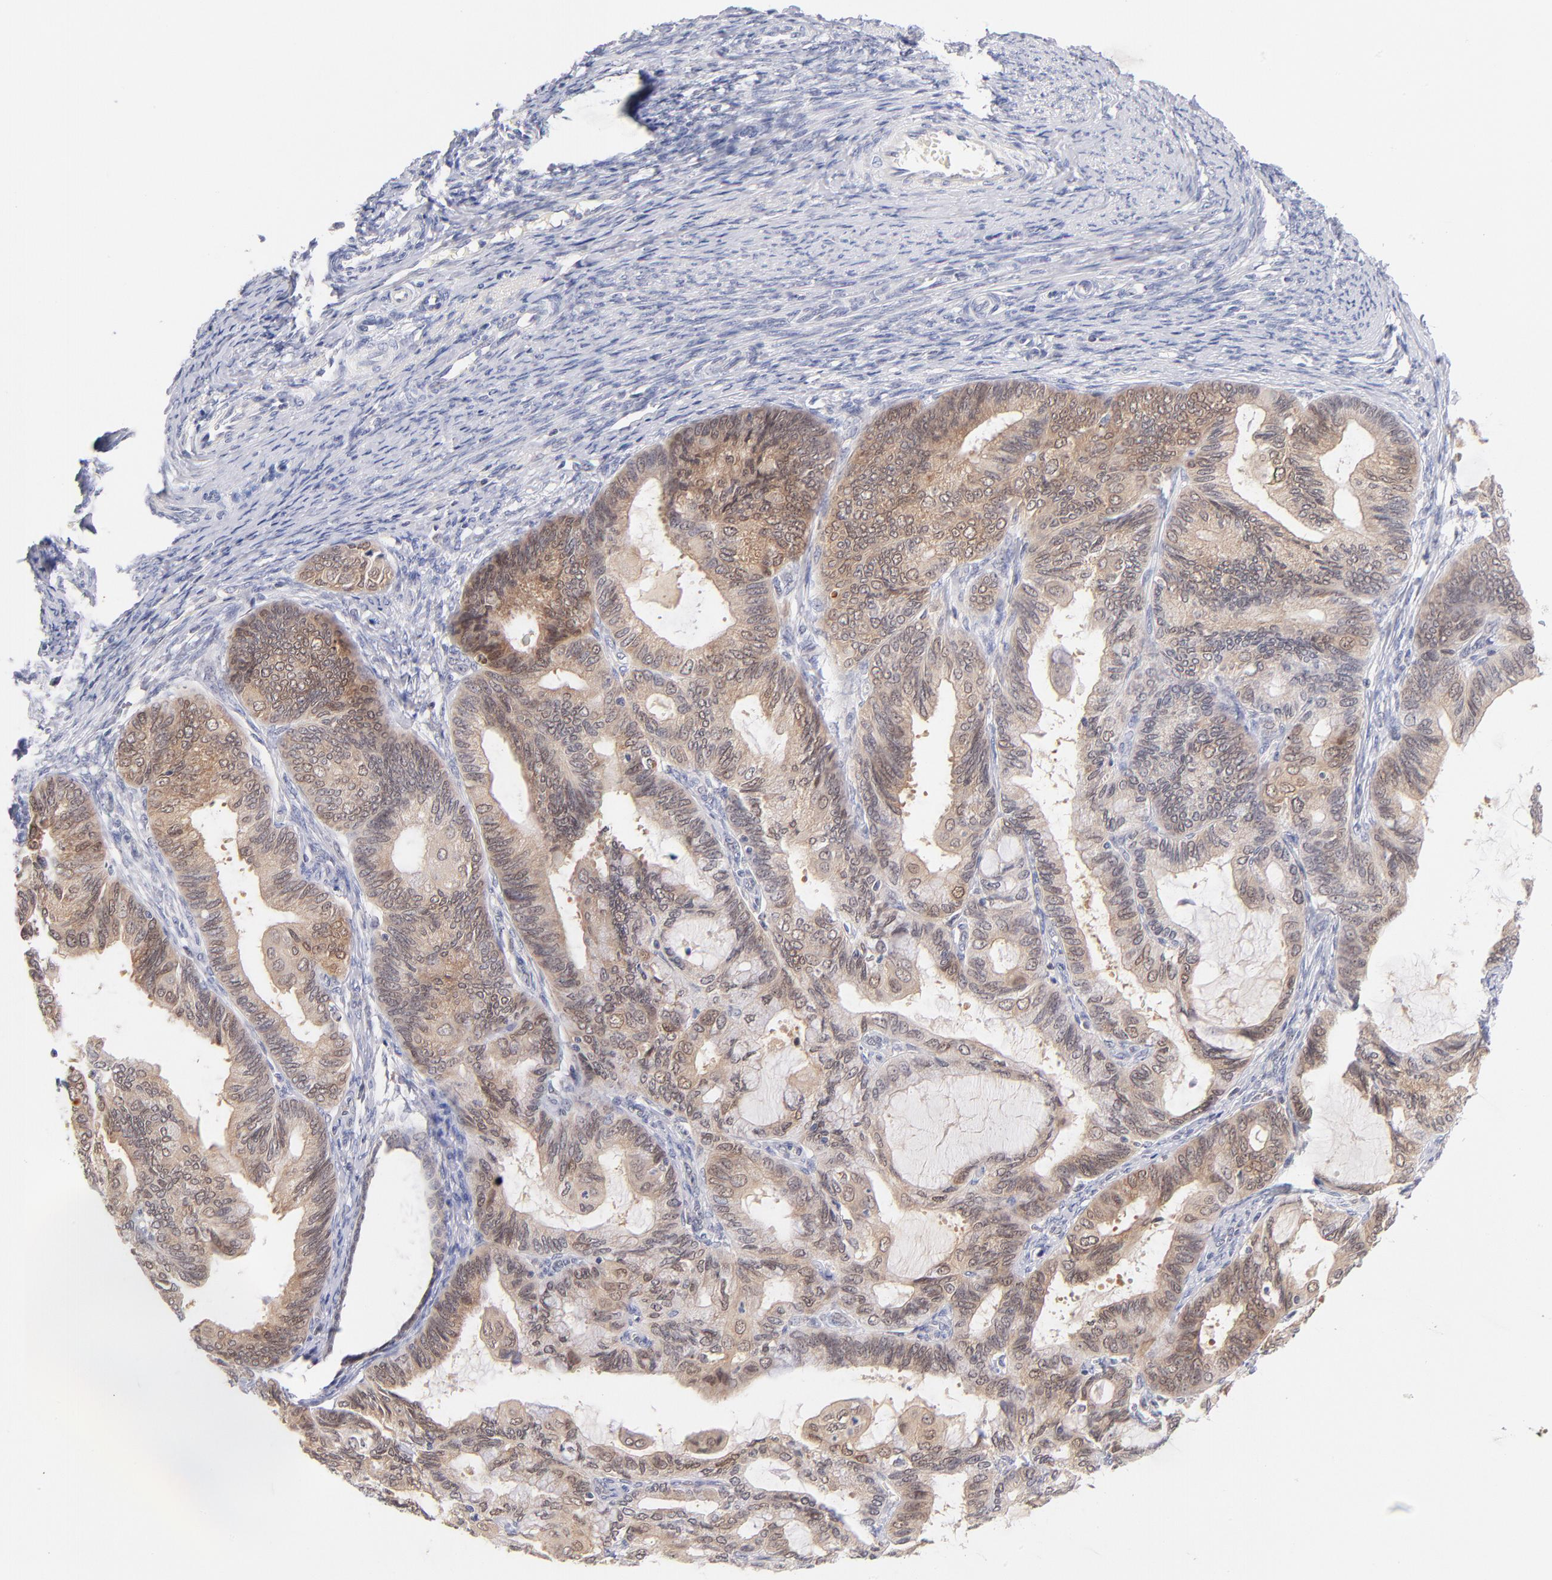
{"staining": {"intensity": "moderate", "quantity": ">75%", "location": "cytoplasmic/membranous,nuclear"}, "tissue": "endometrial cancer", "cell_type": "Tumor cells", "image_type": "cancer", "snomed": [{"axis": "morphology", "description": "Adenocarcinoma, NOS"}, {"axis": "topography", "description": "Endometrium"}], "caption": "Protein staining shows moderate cytoplasmic/membranous and nuclear staining in approximately >75% of tumor cells in endometrial cancer (adenocarcinoma).", "gene": "CASP6", "patient": {"sex": "female", "age": 63}}